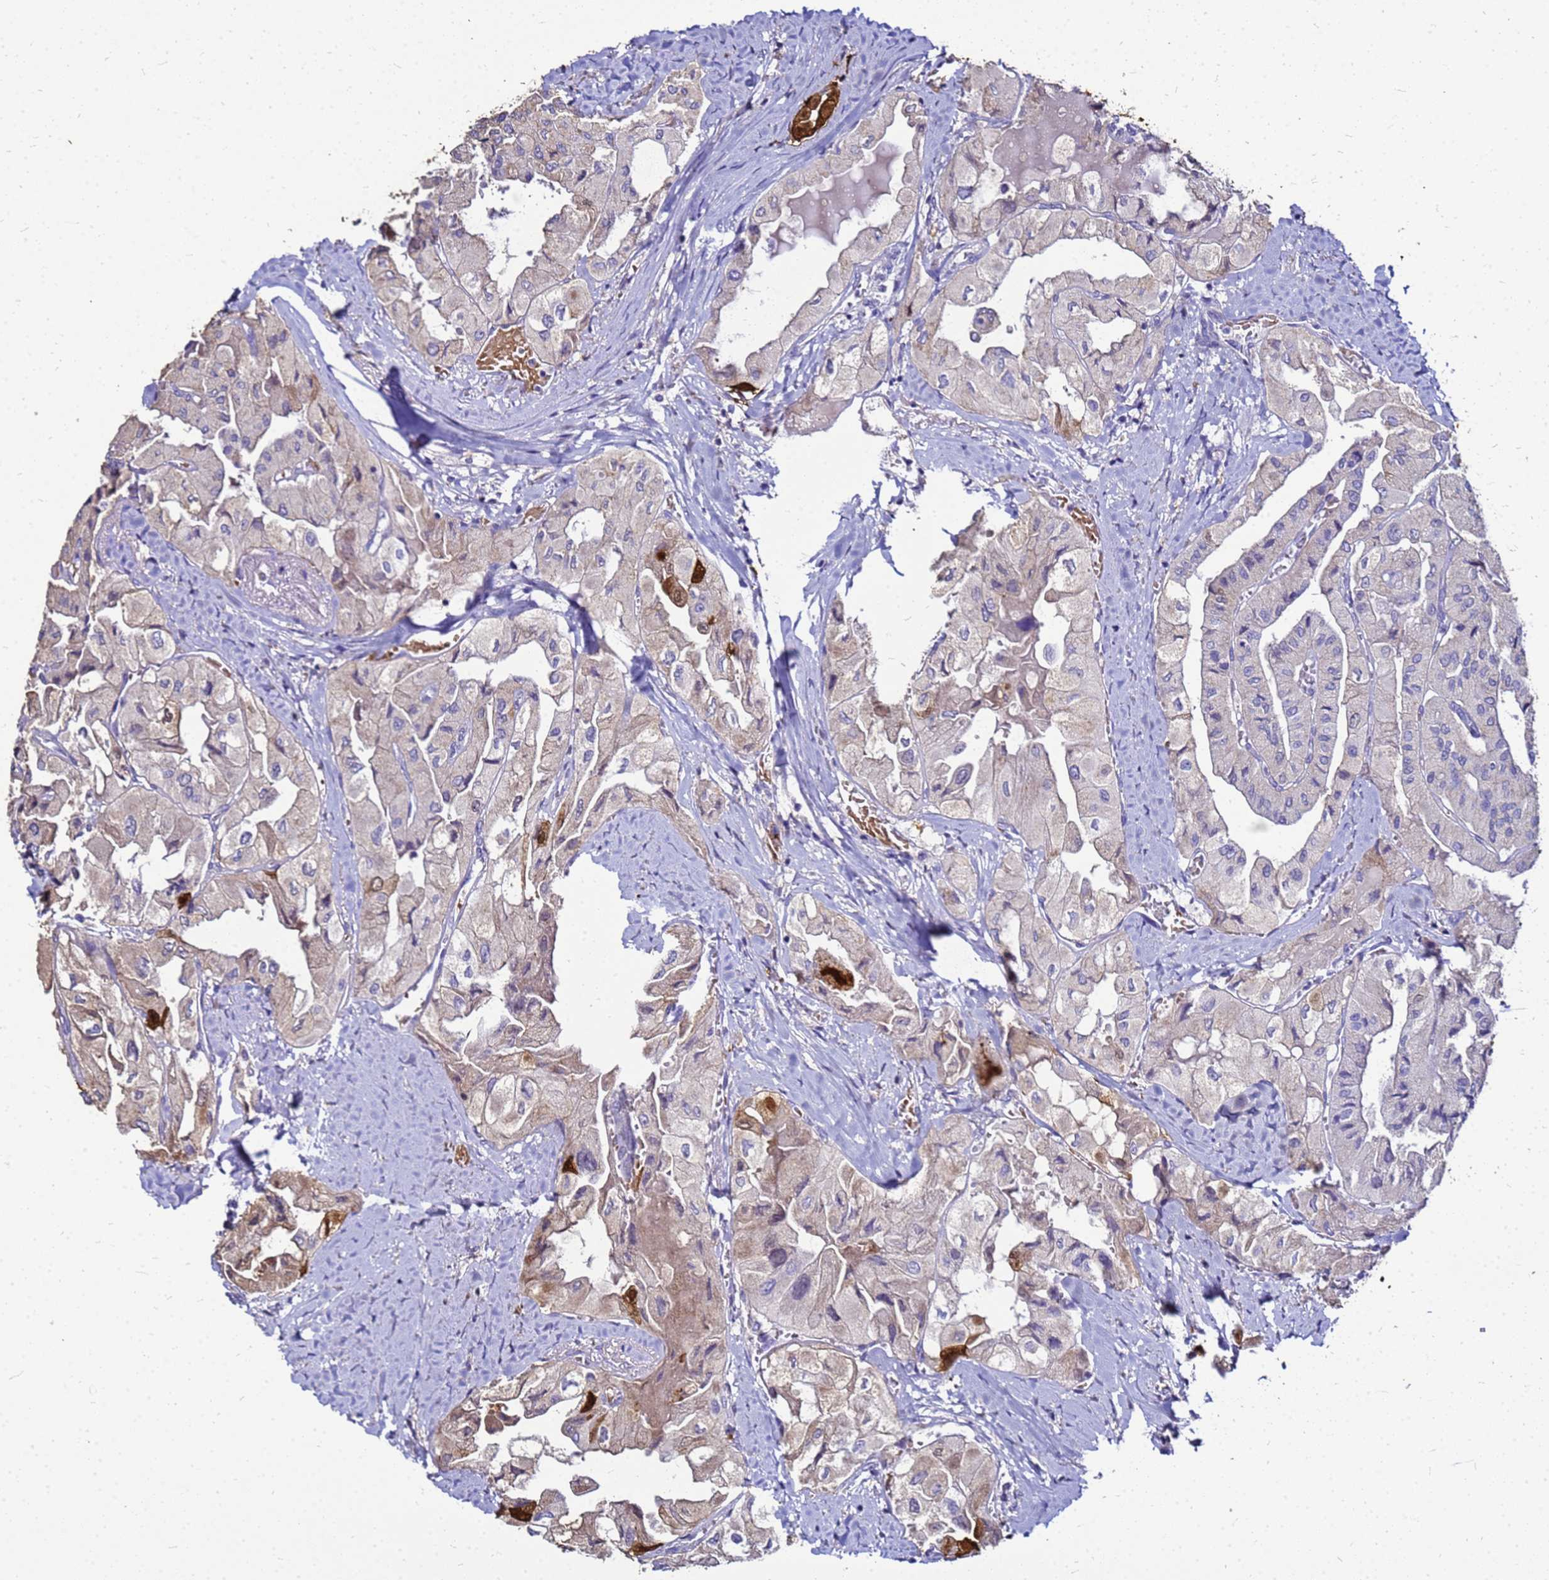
{"staining": {"intensity": "strong", "quantity": "<25%", "location": "cytoplasmic/membranous,nuclear"}, "tissue": "thyroid cancer", "cell_type": "Tumor cells", "image_type": "cancer", "snomed": [{"axis": "morphology", "description": "Normal tissue, NOS"}, {"axis": "morphology", "description": "Papillary adenocarcinoma, NOS"}, {"axis": "topography", "description": "Thyroid gland"}], "caption": "An image showing strong cytoplasmic/membranous and nuclear positivity in about <25% of tumor cells in thyroid cancer (papillary adenocarcinoma), as visualized by brown immunohistochemical staining.", "gene": "S100A2", "patient": {"sex": "female", "age": 59}}